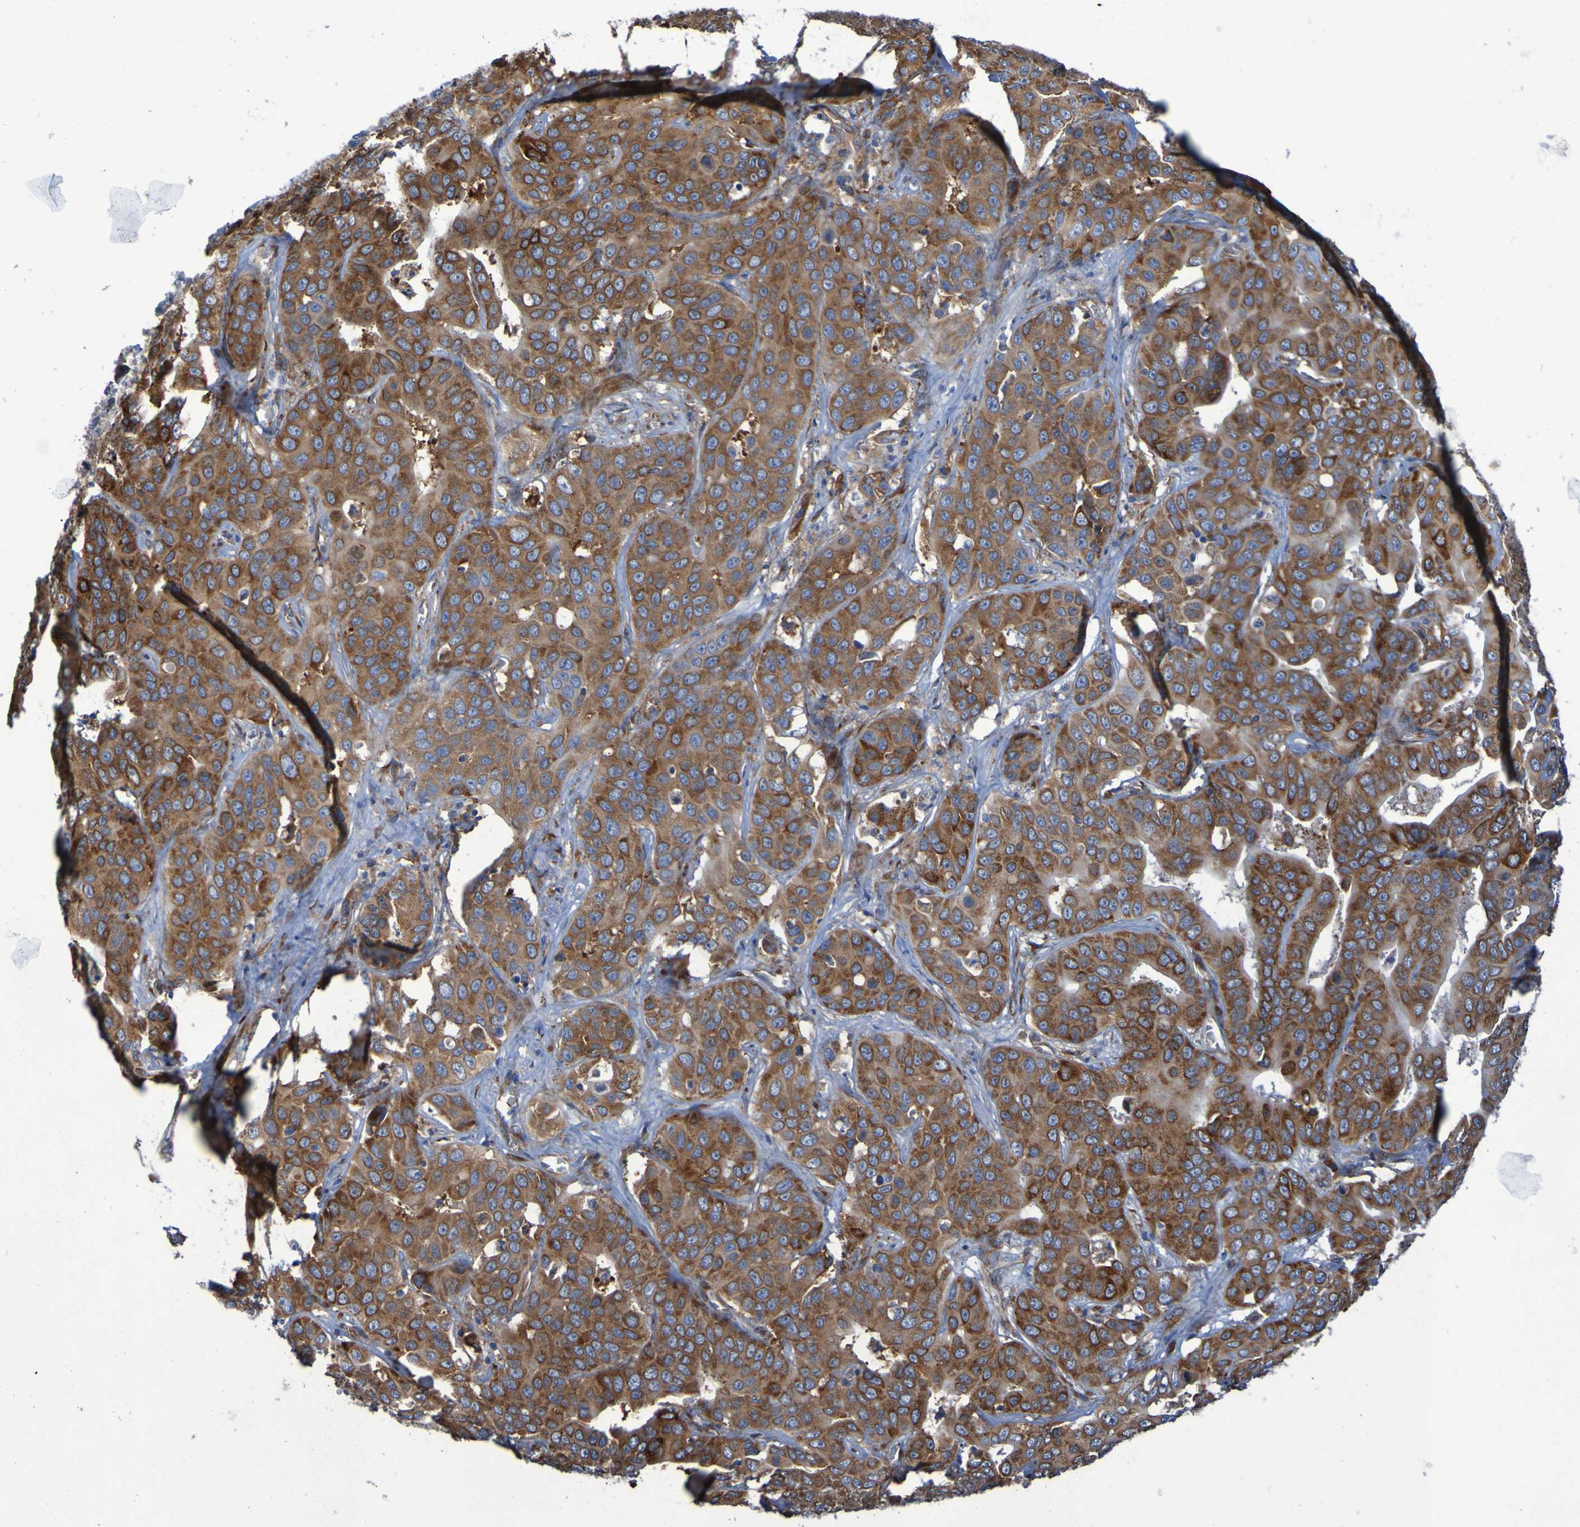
{"staining": {"intensity": "moderate", "quantity": ">75%", "location": "cytoplasmic/membranous"}, "tissue": "liver cancer", "cell_type": "Tumor cells", "image_type": "cancer", "snomed": [{"axis": "morphology", "description": "Cholangiocarcinoma"}, {"axis": "topography", "description": "Liver"}], "caption": "DAB (3,3'-diaminobenzidine) immunohistochemical staining of liver cholangiocarcinoma reveals moderate cytoplasmic/membranous protein expression in about >75% of tumor cells. The staining is performed using DAB brown chromogen to label protein expression. The nuclei are counter-stained blue using hematoxylin.", "gene": "FKBP3", "patient": {"sex": "female", "age": 52}}